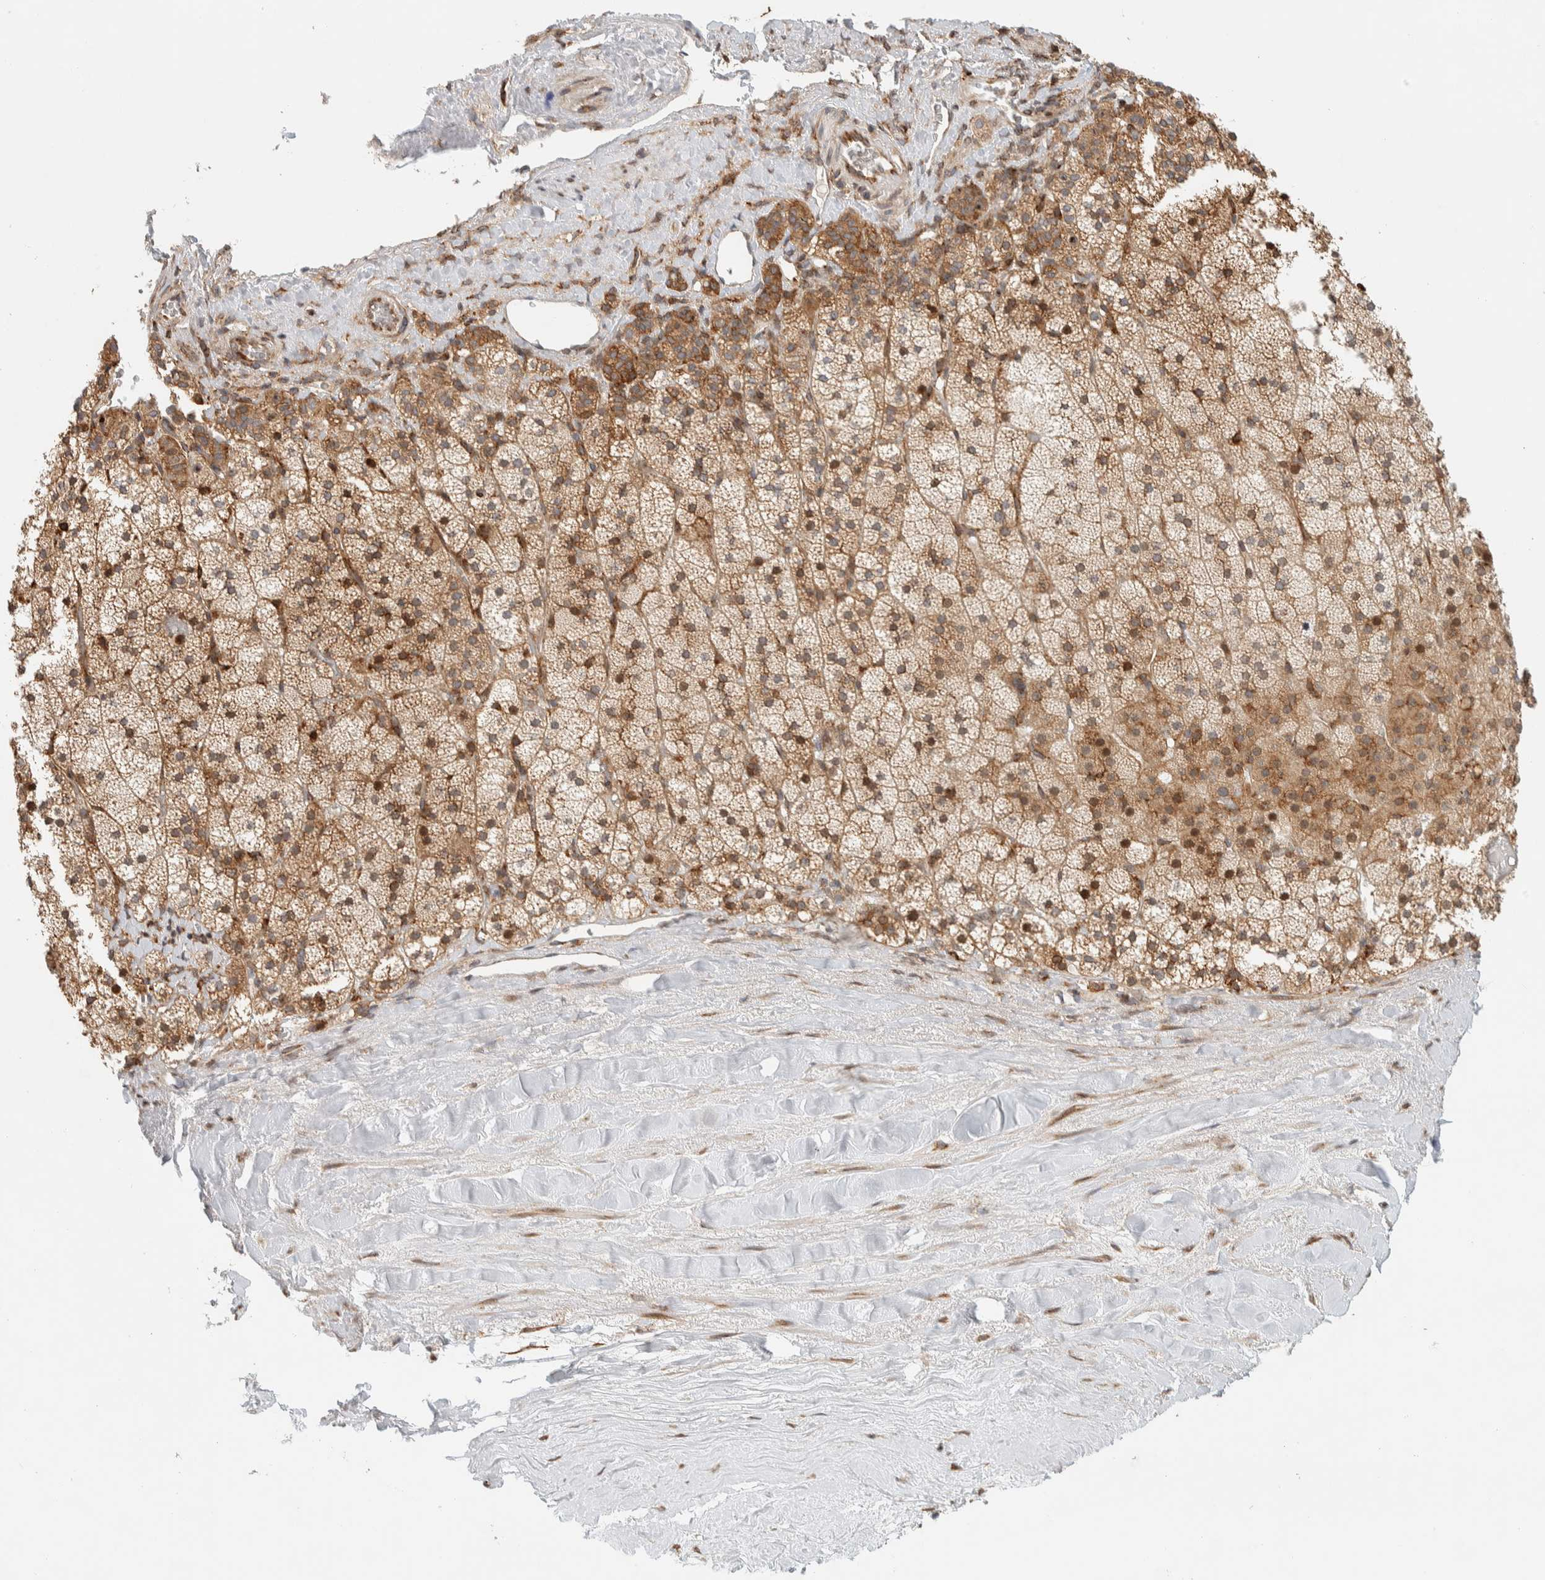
{"staining": {"intensity": "moderate", "quantity": ">75%", "location": "cytoplasmic/membranous"}, "tissue": "adrenal gland", "cell_type": "Glandular cells", "image_type": "normal", "snomed": [{"axis": "morphology", "description": "Normal tissue, NOS"}, {"axis": "topography", "description": "Adrenal gland"}], "caption": "This histopathology image demonstrates immunohistochemistry (IHC) staining of unremarkable human adrenal gland, with medium moderate cytoplasmic/membranous staining in about >75% of glandular cells.", "gene": "LLGL2", "patient": {"sex": "male", "age": 35}}